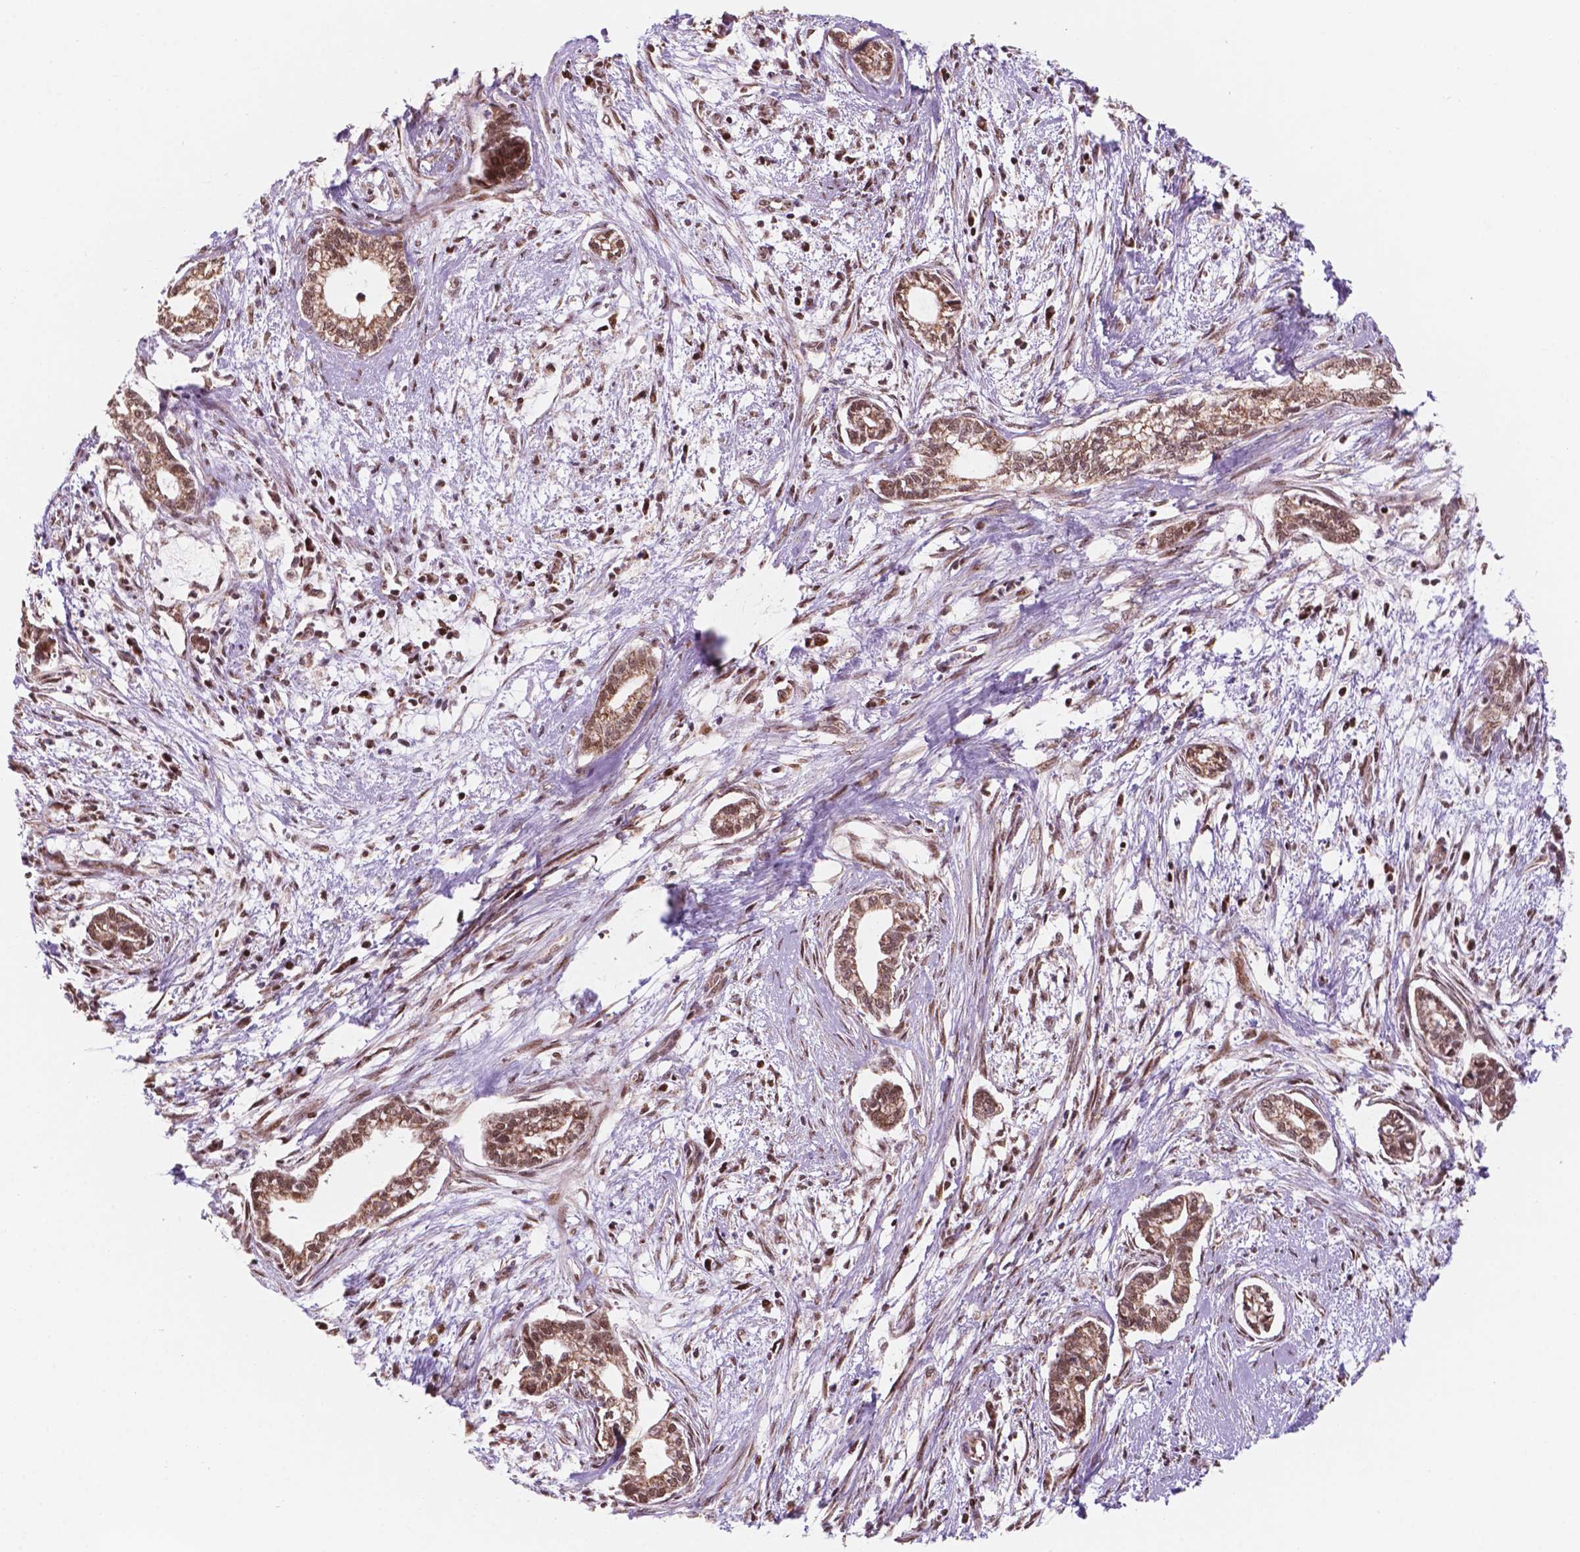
{"staining": {"intensity": "moderate", "quantity": ">75%", "location": "cytoplasmic/membranous,nuclear"}, "tissue": "cervical cancer", "cell_type": "Tumor cells", "image_type": "cancer", "snomed": [{"axis": "morphology", "description": "Adenocarcinoma, NOS"}, {"axis": "topography", "description": "Cervix"}], "caption": "IHC of cervical cancer (adenocarcinoma) displays medium levels of moderate cytoplasmic/membranous and nuclear expression in about >75% of tumor cells.", "gene": "NDUFA10", "patient": {"sex": "female", "age": 62}}